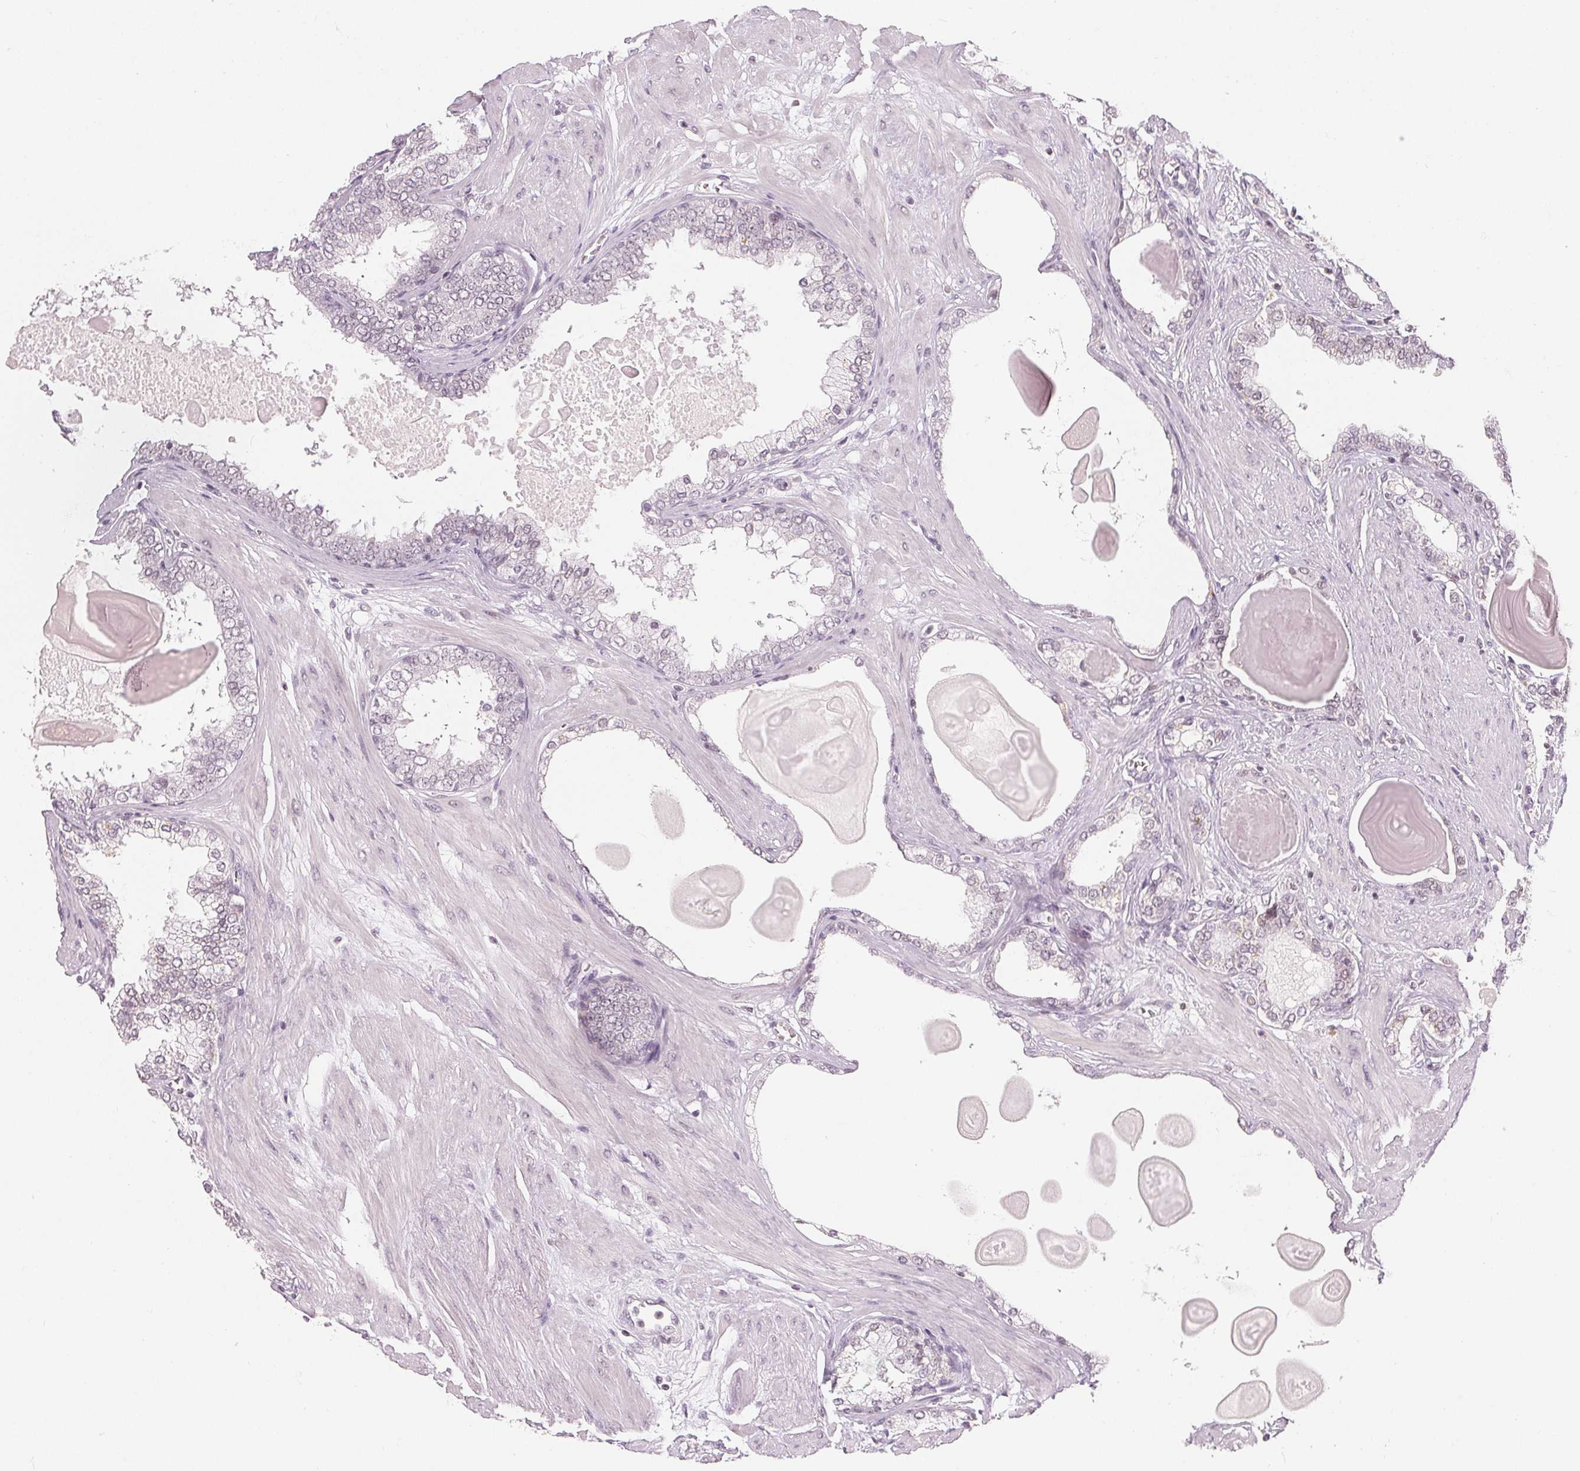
{"staining": {"intensity": "negative", "quantity": "none", "location": "none"}, "tissue": "prostate cancer", "cell_type": "Tumor cells", "image_type": "cancer", "snomed": [{"axis": "morphology", "description": "Adenocarcinoma, Low grade"}, {"axis": "topography", "description": "Prostate"}], "caption": "Immunohistochemical staining of prostate cancer shows no significant expression in tumor cells. (Brightfield microscopy of DAB immunohistochemistry (IHC) at high magnification).", "gene": "NXF3", "patient": {"sex": "male", "age": 64}}